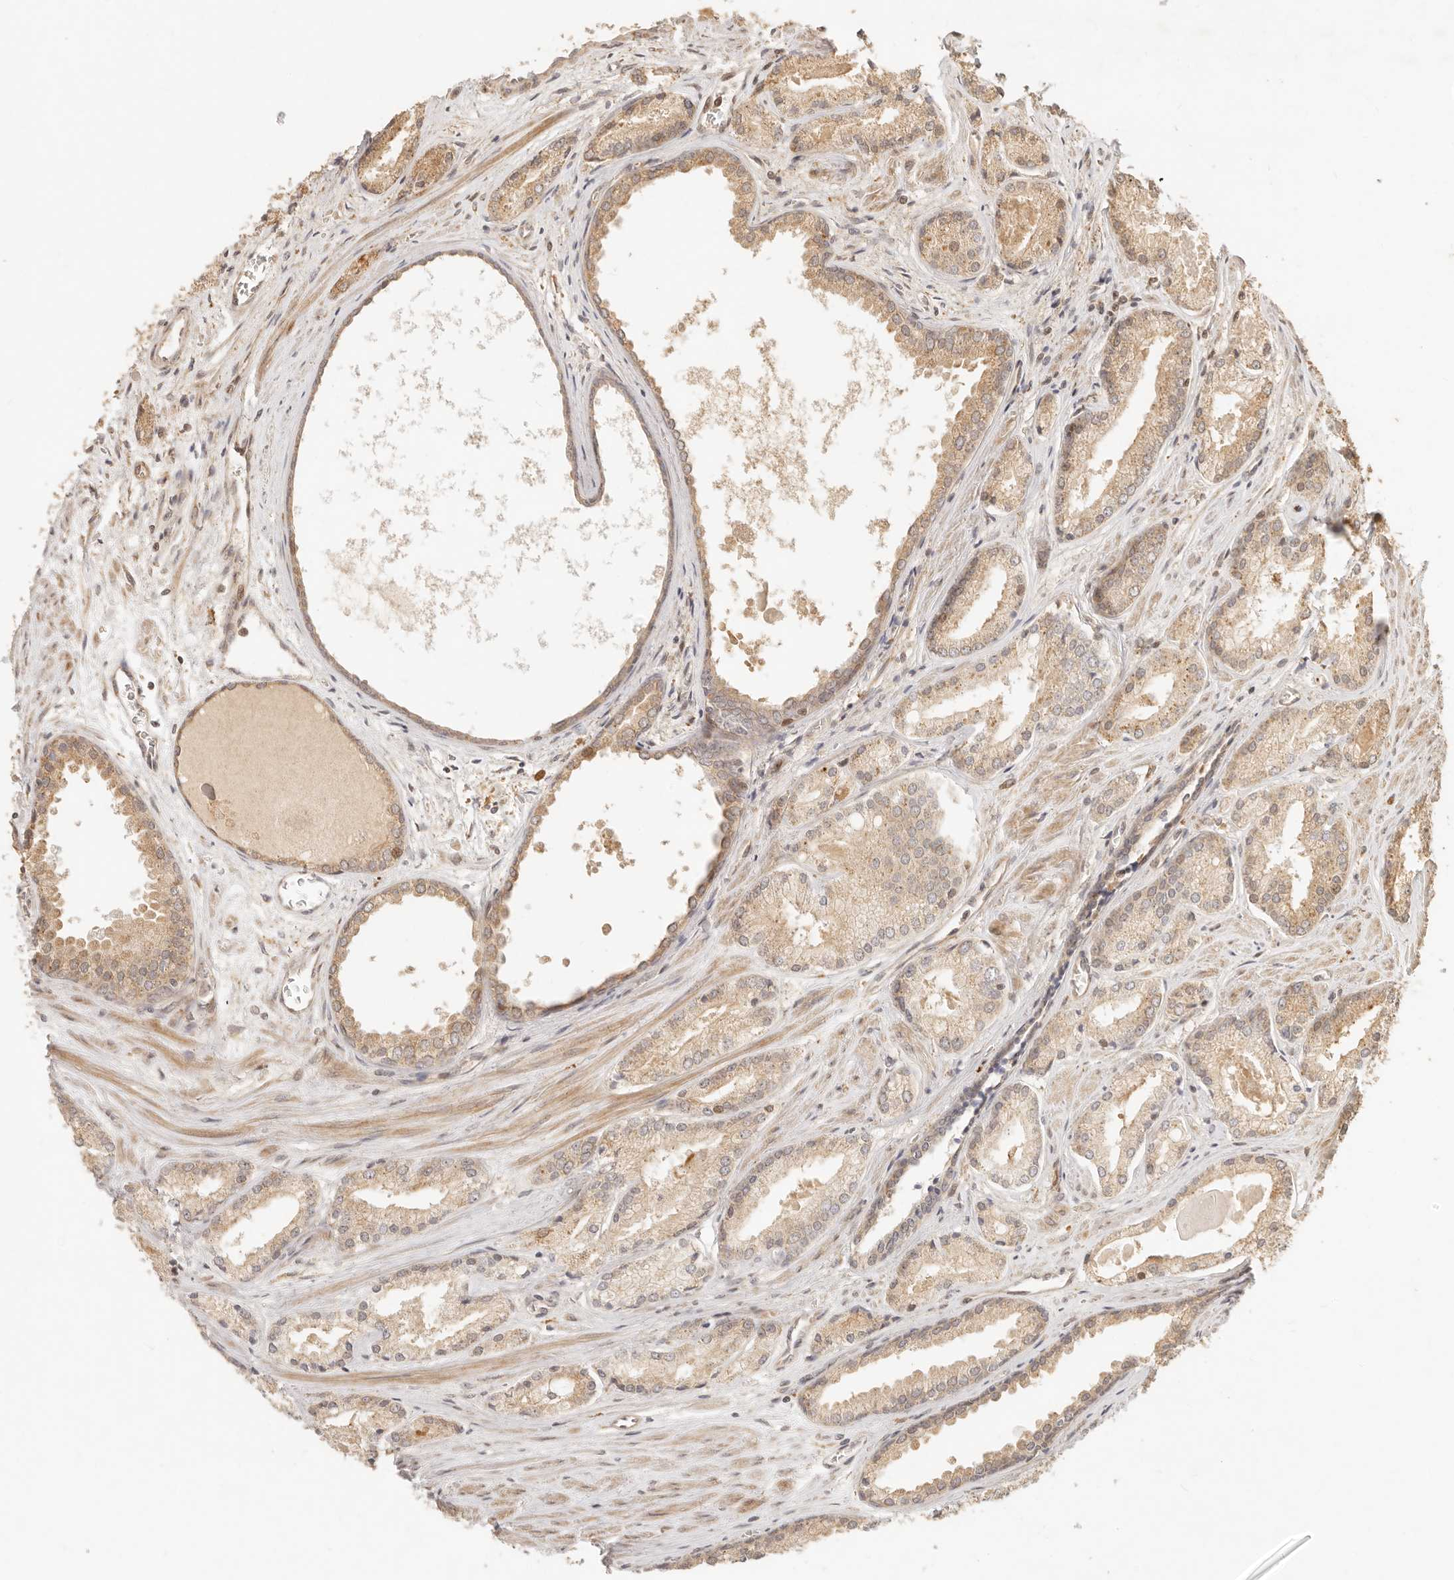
{"staining": {"intensity": "weak", "quantity": ">75%", "location": "cytoplasmic/membranous"}, "tissue": "prostate cancer", "cell_type": "Tumor cells", "image_type": "cancer", "snomed": [{"axis": "morphology", "description": "Adenocarcinoma, Low grade"}, {"axis": "topography", "description": "Prostate"}], "caption": "A high-resolution photomicrograph shows IHC staining of prostate adenocarcinoma (low-grade), which demonstrates weak cytoplasmic/membranous expression in about >75% of tumor cells.", "gene": "TIMM17A", "patient": {"sex": "male", "age": 54}}